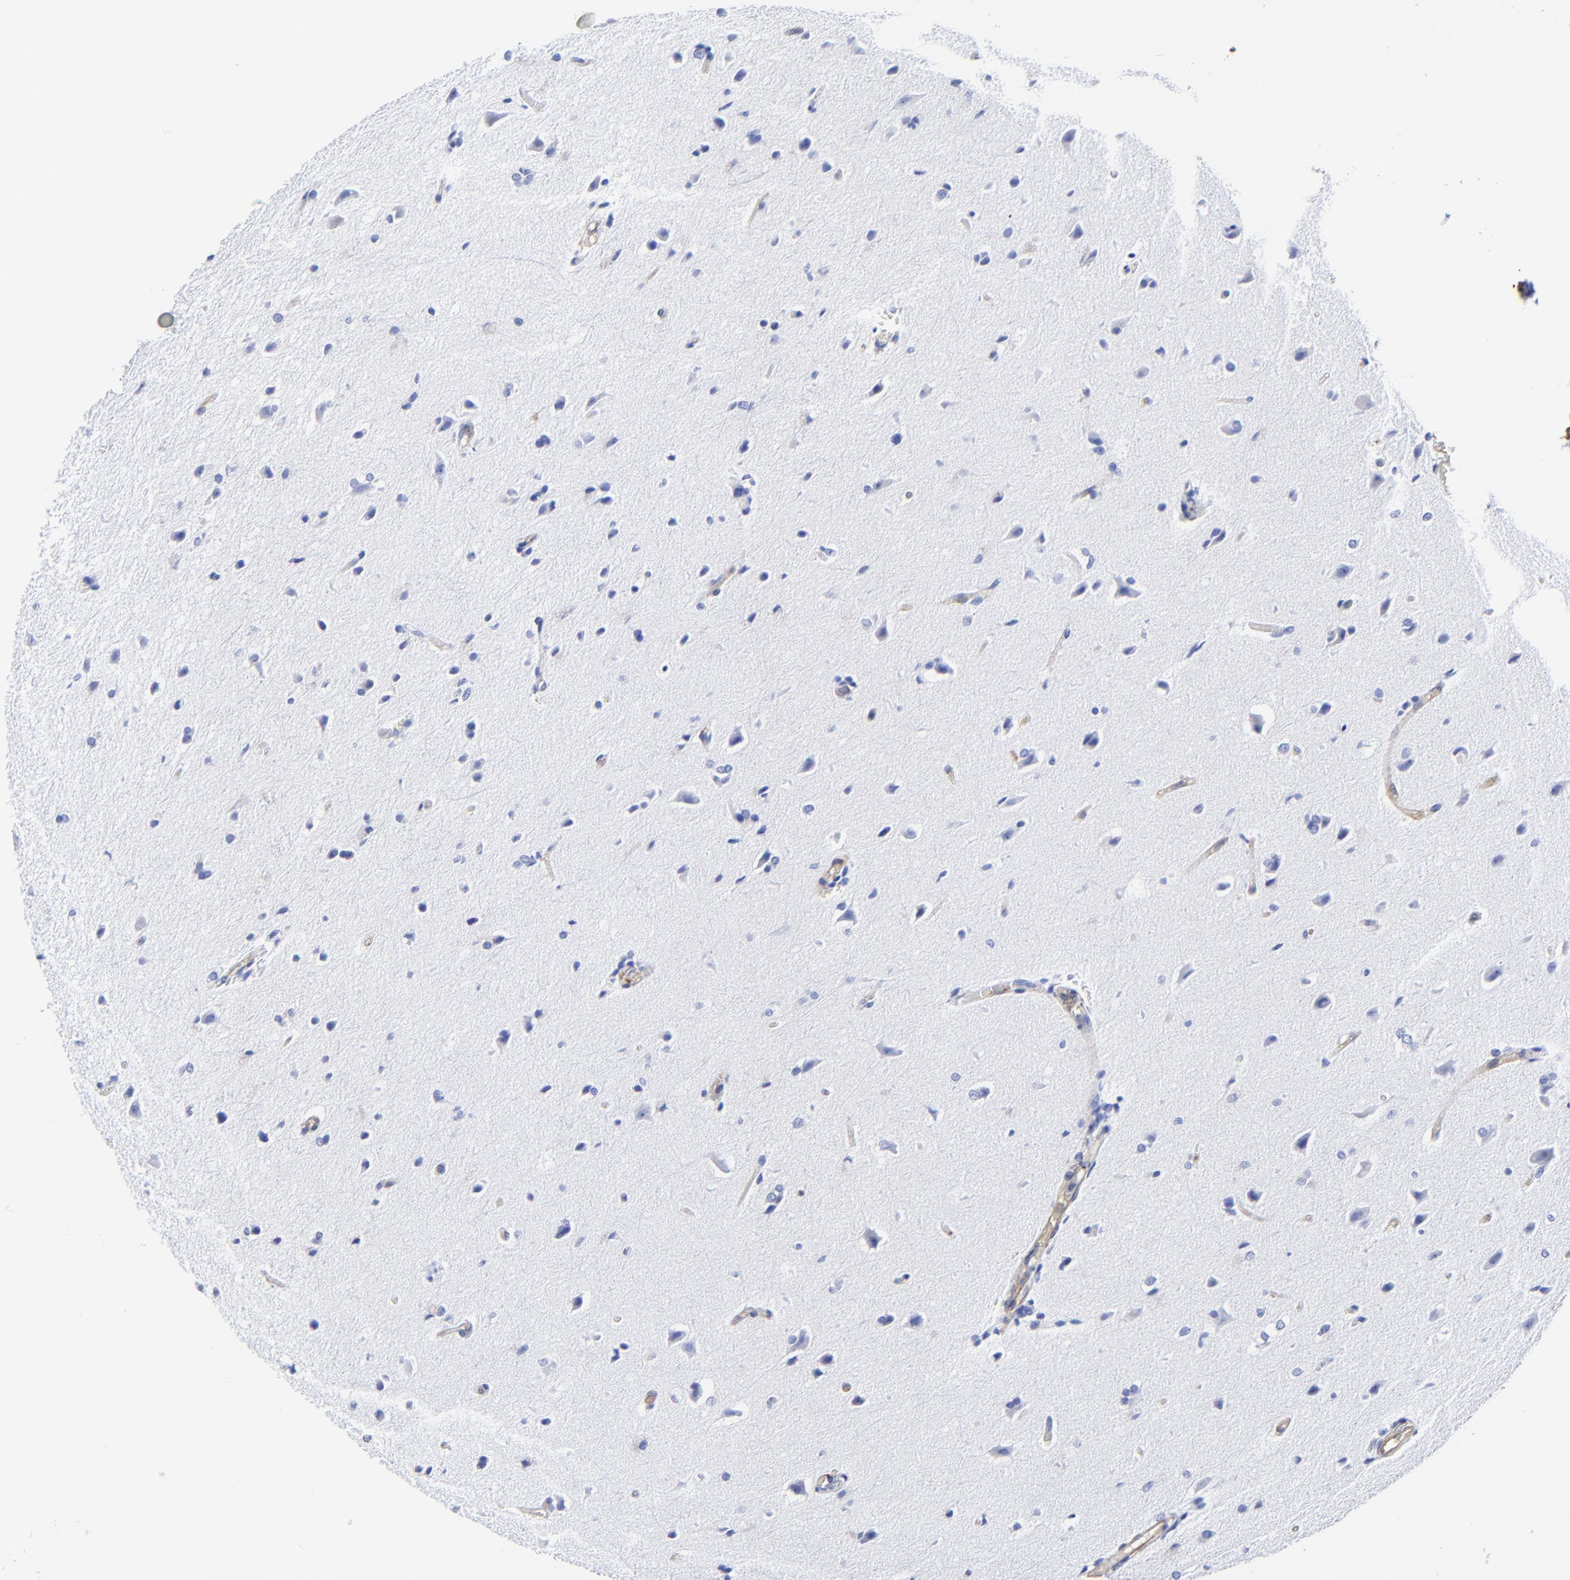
{"staining": {"intensity": "negative", "quantity": "none", "location": "none"}, "tissue": "glioma", "cell_type": "Tumor cells", "image_type": "cancer", "snomed": [{"axis": "morphology", "description": "Glioma, malignant, High grade"}, {"axis": "topography", "description": "Brain"}], "caption": "Tumor cells are negative for protein expression in human glioma.", "gene": "TAGLN2", "patient": {"sex": "male", "age": 68}}